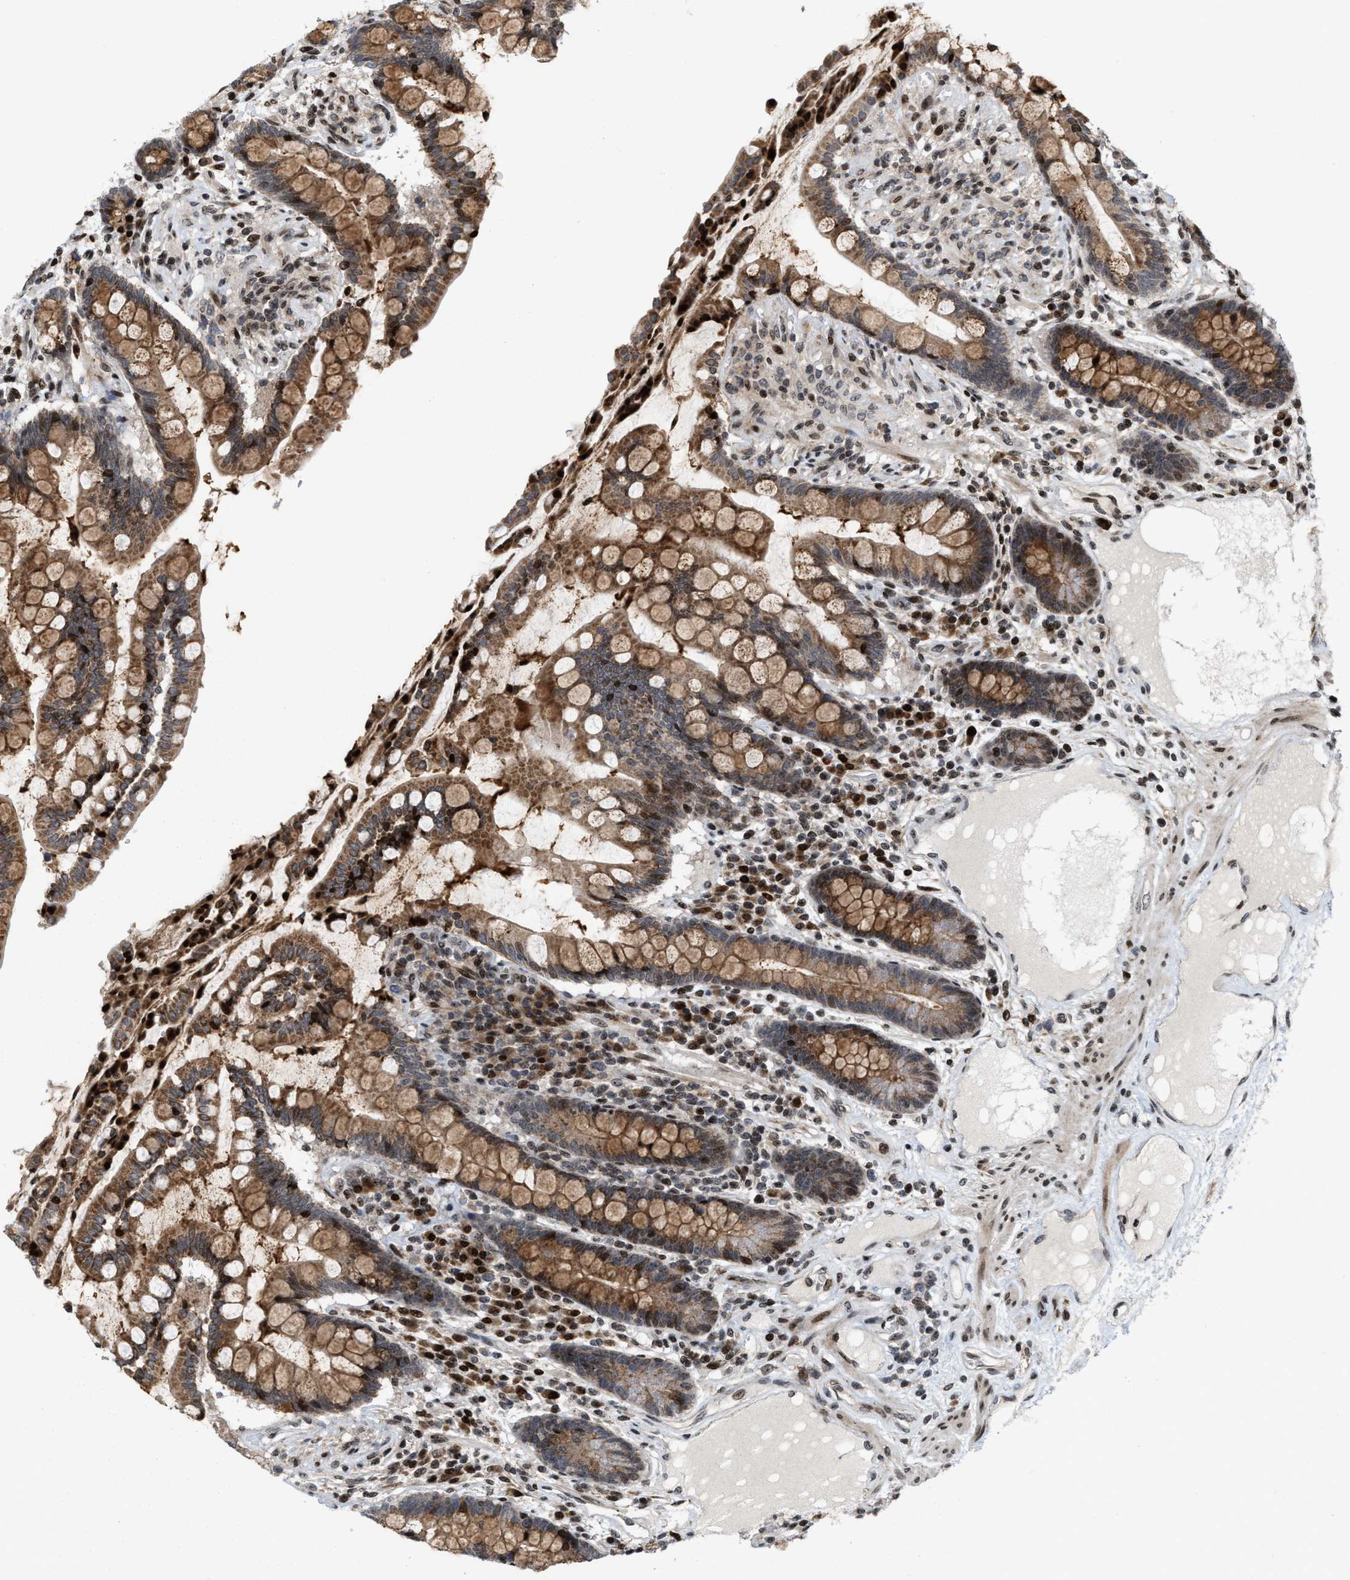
{"staining": {"intensity": "moderate", "quantity": ">75%", "location": "nuclear"}, "tissue": "colon", "cell_type": "Endothelial cells", "image_type": "normal", "snomed": [{"axis": "morphology", "description": "Normal tissue, NOS"}, {"axis": "topography", "description": "Colon"}], "caption": "Immunohistochemistry staining of benign colon, which reveals medium levels of moderate nuclear staining in approximately >75% of endothelial cells indicating moderate nuclear protein expression. The staining was performed using DAB (brown) for protein detection and nuclei were counterstained in hematoxylin (blue).", "gene": "PDZD2", "patient": {"sex": "male", "age": 73}}